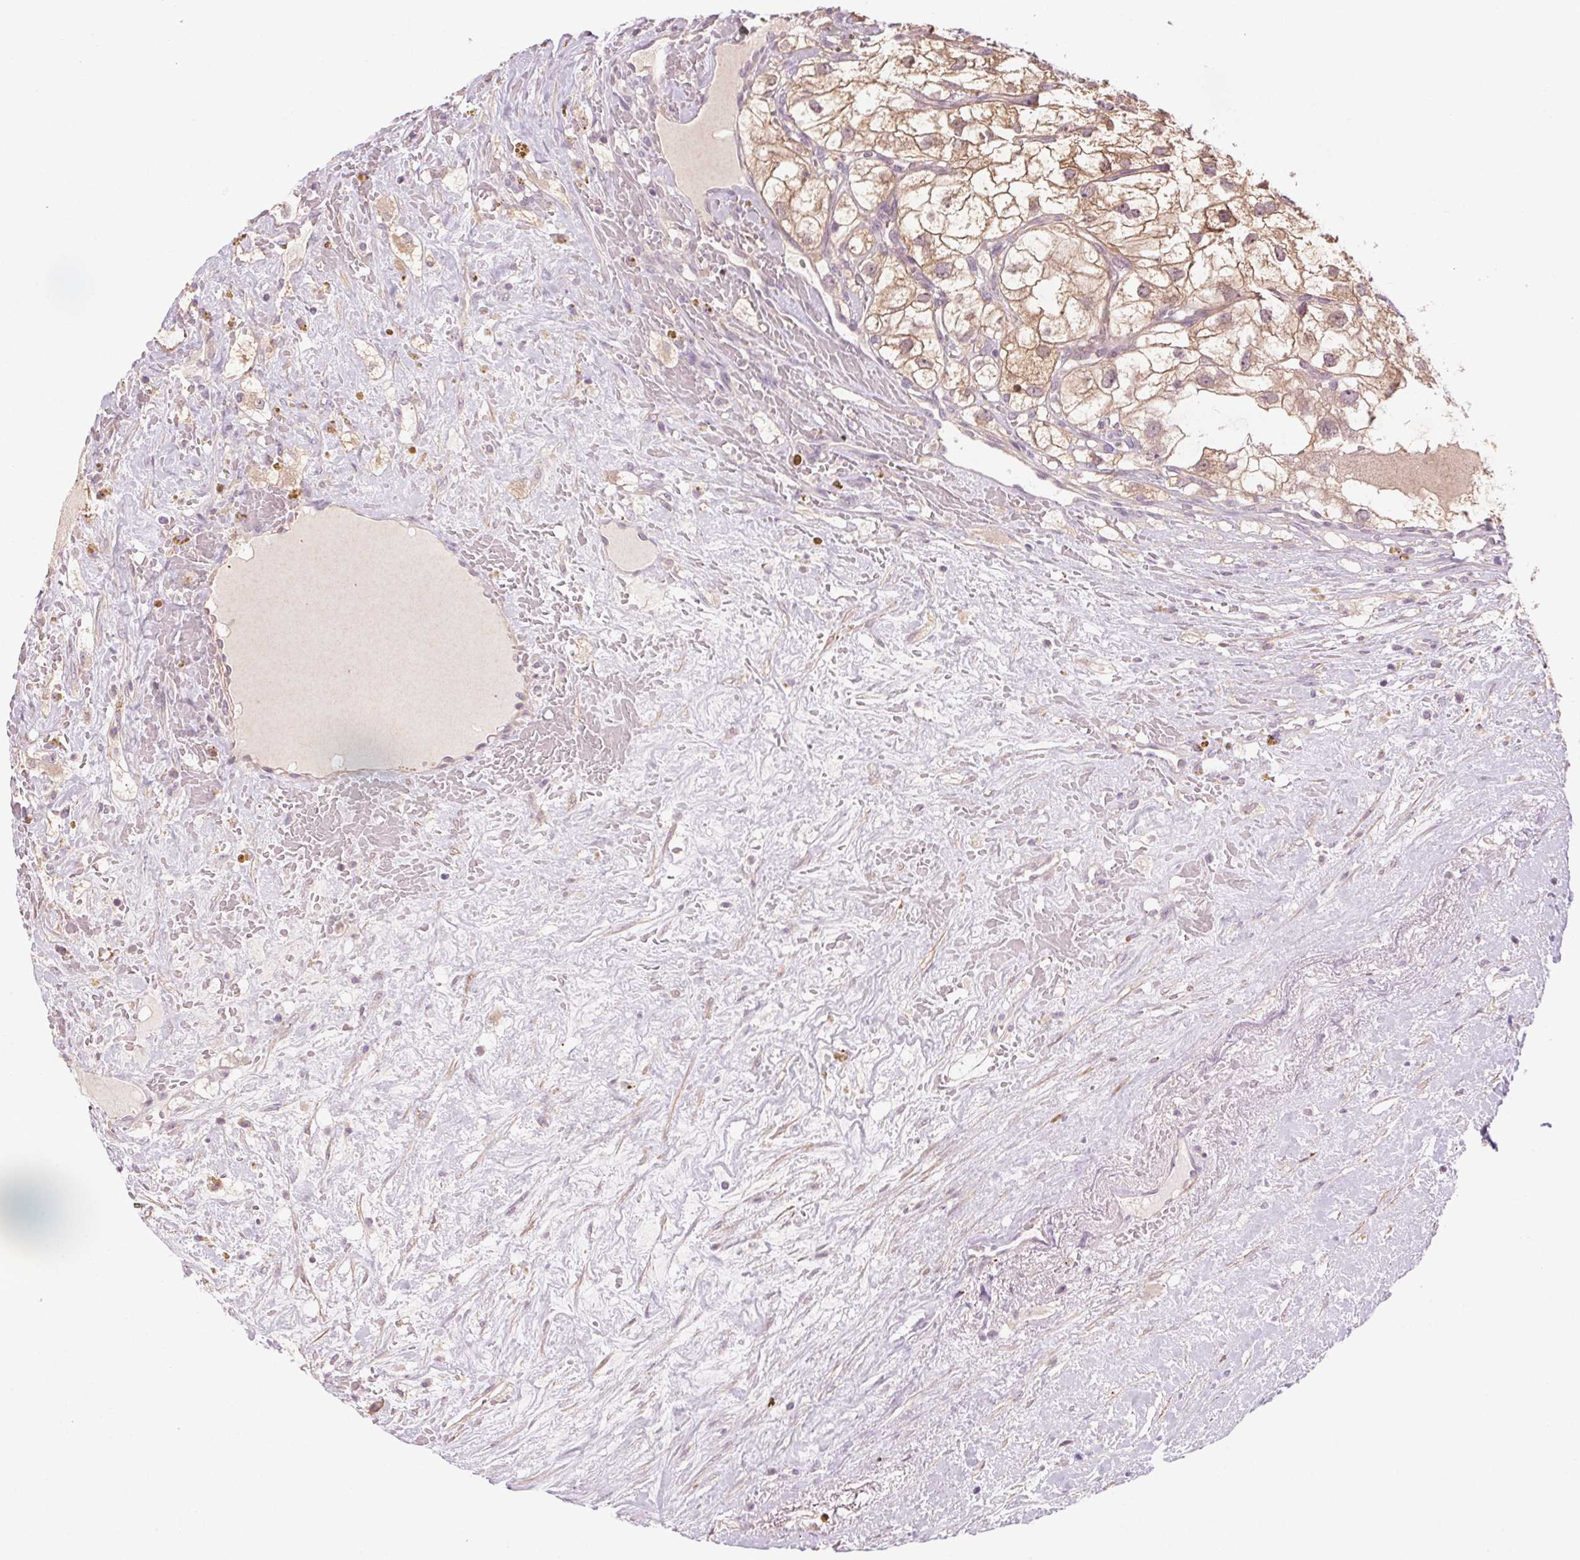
{"staining": {"intensity": "moderate", "quantity": "25%-75%", "location": "cytoplasmic/membranous"}, "tissue": "renal cancer", "cell_type": "Tumor cells", "image_type": "cancer", "snomed": [{"axis": "morphology", "description": "Adenocarcinoma, NOS"}, {"axis": "topography", "description": "Kidney"}], "caption": "This histopathology image shows renal cancer stained with immunohistochemistry (IHC) to label a protein in brown. The cytoplasmic/membranous of tumor cells show moderate positivity for the protein. Nuclei are counter-stained blue.", "gene": "HHLA2", "patient": {"sex": "male", "age": 59}}